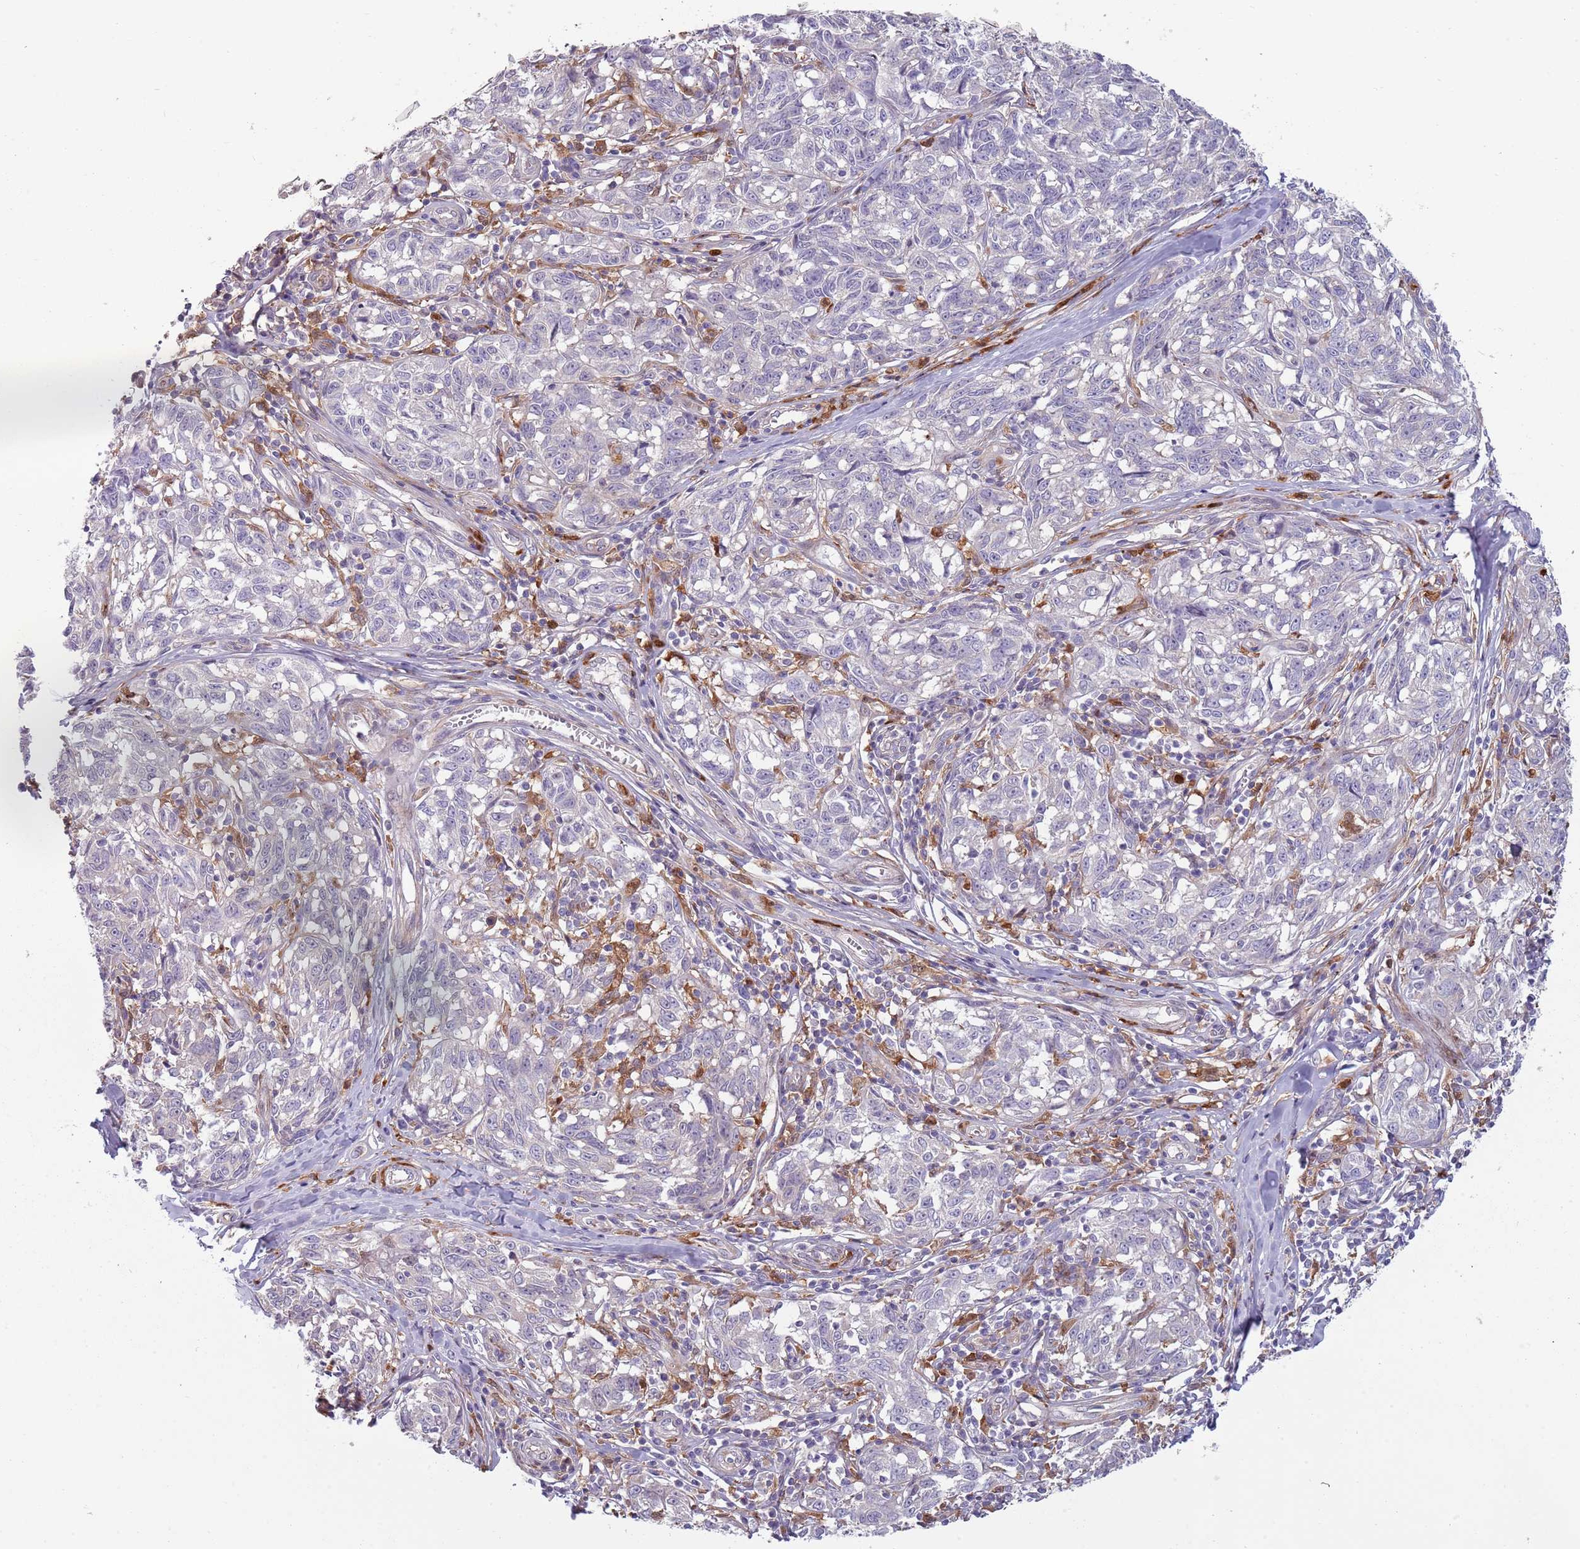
{"staining": {"intensity": "negative", "quantity": "none", "location": "none"}, "tissue": "melanoma", "cell_type": "Tumor cells", "image_type": "cancer", "snomed": [{"axis": "morphology", "description": "Normal tissue, NOS"}, {"axis": "morphology", "description": "Malignant melanoma, NOS"}, {"axis": "topography", "description": "Skin"}], "caption": "Malignant melanoma stained for a protein using immunohistochemistry (IHC) exhibits no expression tumor cells.", "gene": "NADK", "patient": {"sex": "female", "age": 64}}